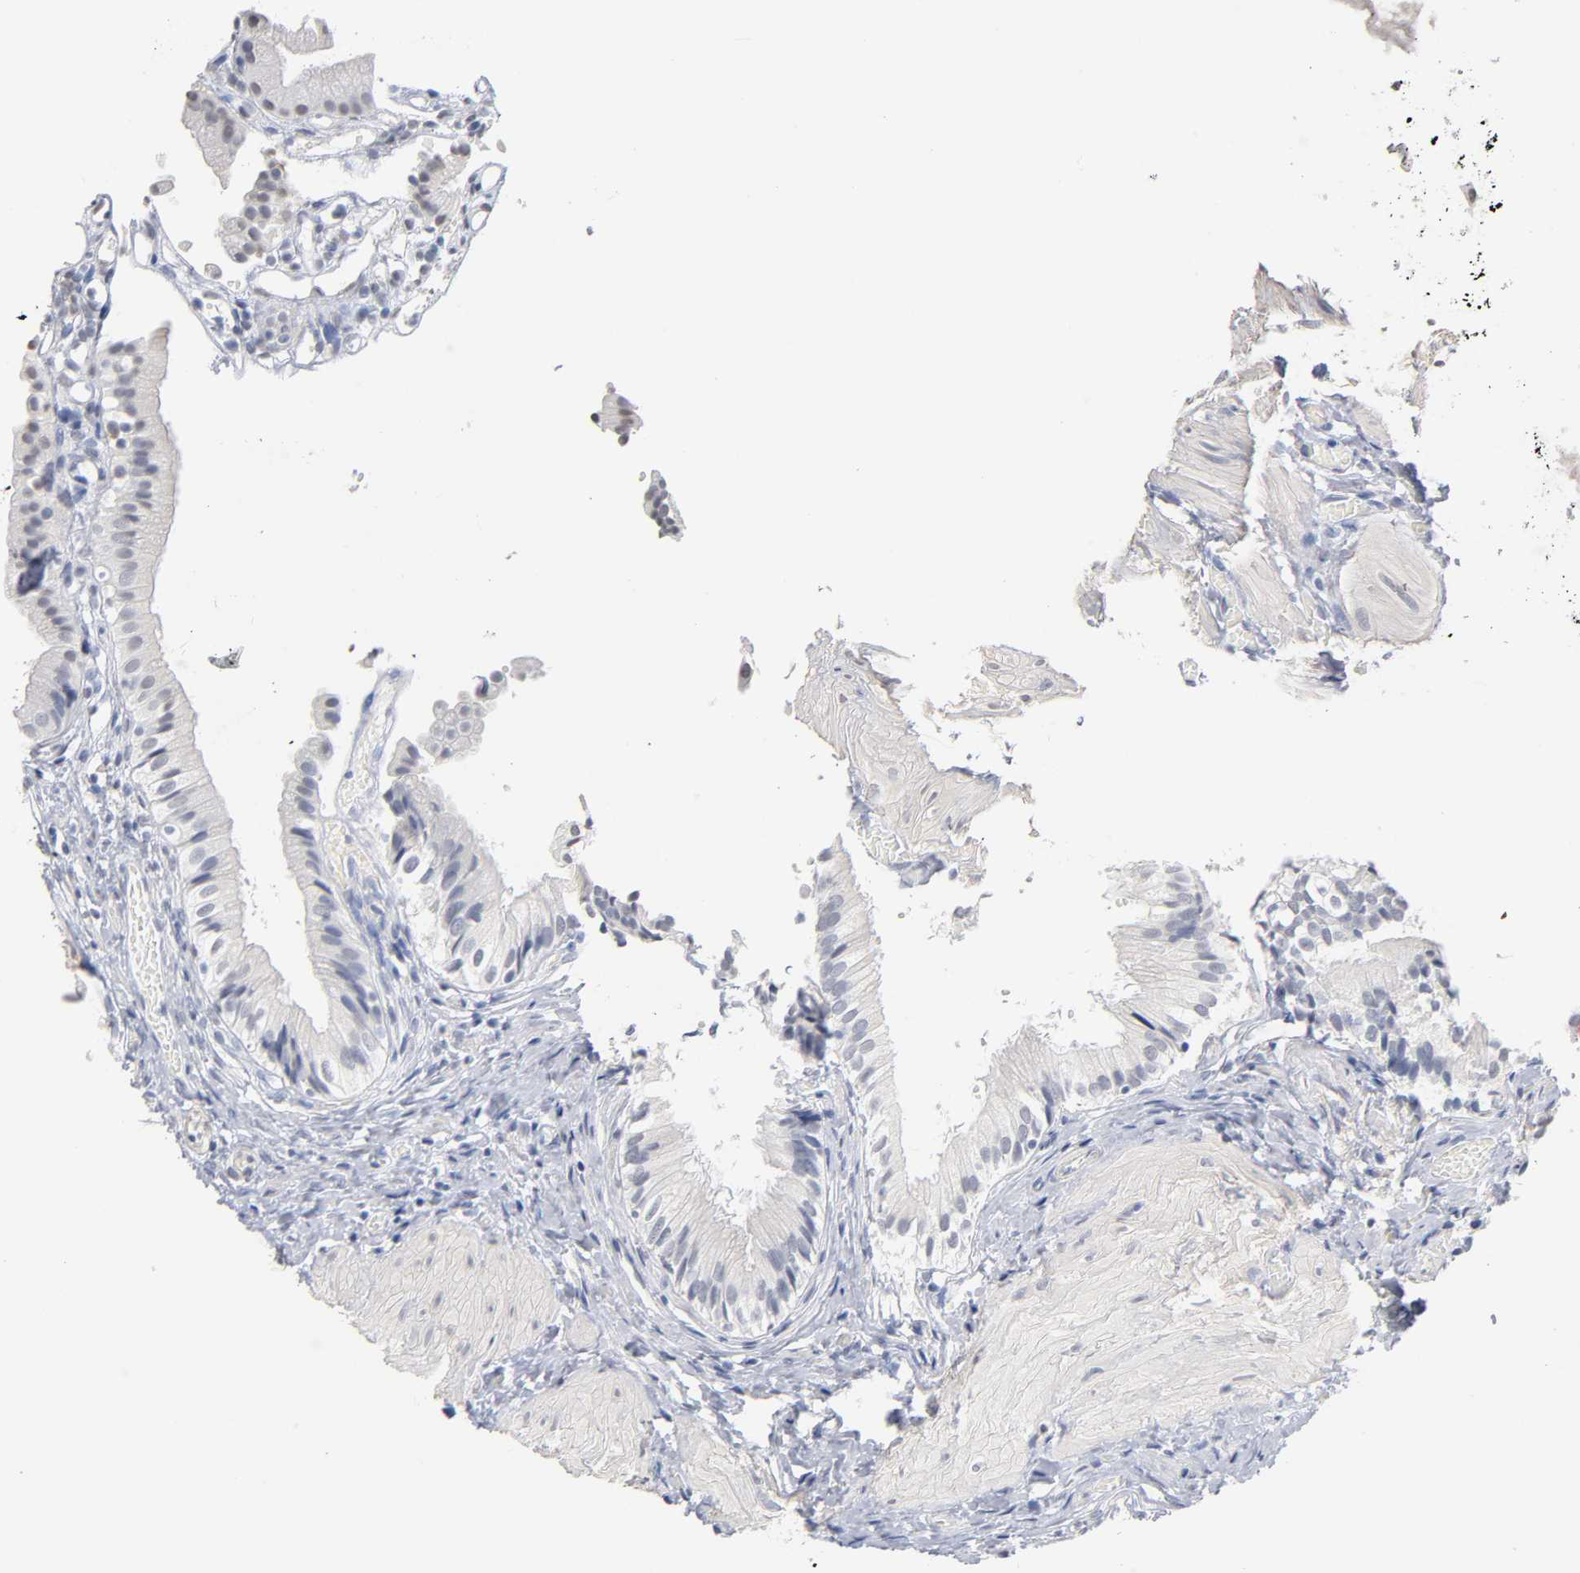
{"staining": {"intensity": "weak", "quantity": "<25%", "location": "cytoplasmic/membranous,nuclear"}, "tissue": "gallbladder", "cell_type": "Glandular cells", "image_type": "normal", "snomed": [{"axis": "morphology", "description": "Normal tissue, NOS"}, {"axis": "topography", "description": "Gallbladder"}], "caption": "High power microscopy photomicrograph of an IHC histopathology image of benign gallbladder, revealing no significant positivity in glandular cells. The staining was performed using DAB (3,3'-diaminobenzidine) to visualize the protein expression in brown, while the nuclei were stained in blue with hematoxylin (Magnification: 20x).", "gene": "CRABP2", "patient": {"sex": "male", "age": 65}}